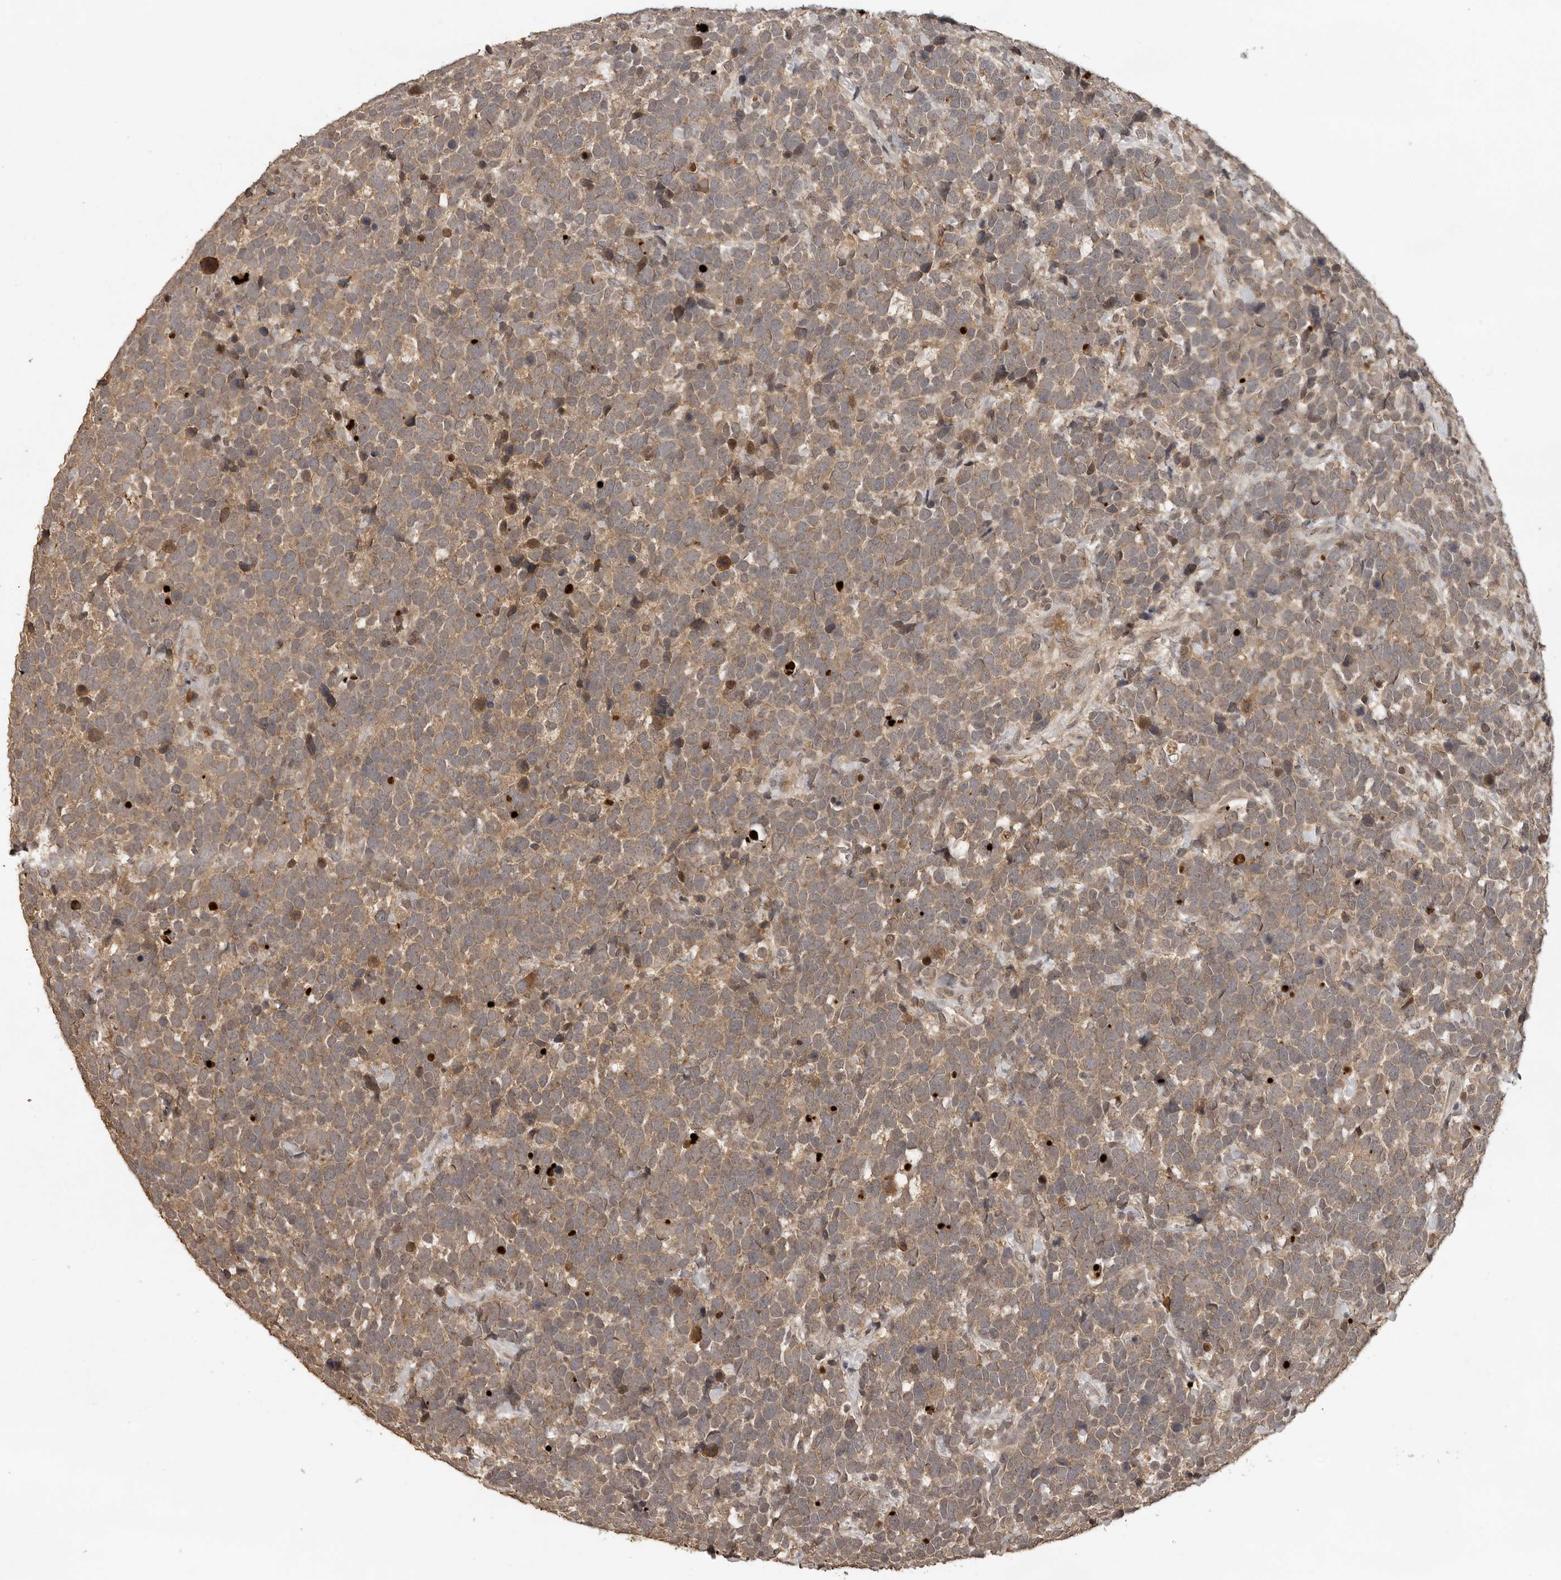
{"staining": {"intensity": "weak", "quantity": ">75%", "location": "cytoplasmic/membranous"}, "tissue": "urothelial cancer", "cell_type": "Tumor cells", "image_type": "cancer", "snomed": [{"axis": "morphology", "description": "Urothelial carcinoma, High grade"}, {"axis": "topography", "description": "Urinary bladder"}], "caption": "High-power microscopy captured an IHC histopathology image of urothelial carcinoma (high-grade), revealing weak cytoplasmic/membranous staining in about >75% of tumor cells.", "gene": "CTF1", "patient": {"sex": "female", "age": 82}}